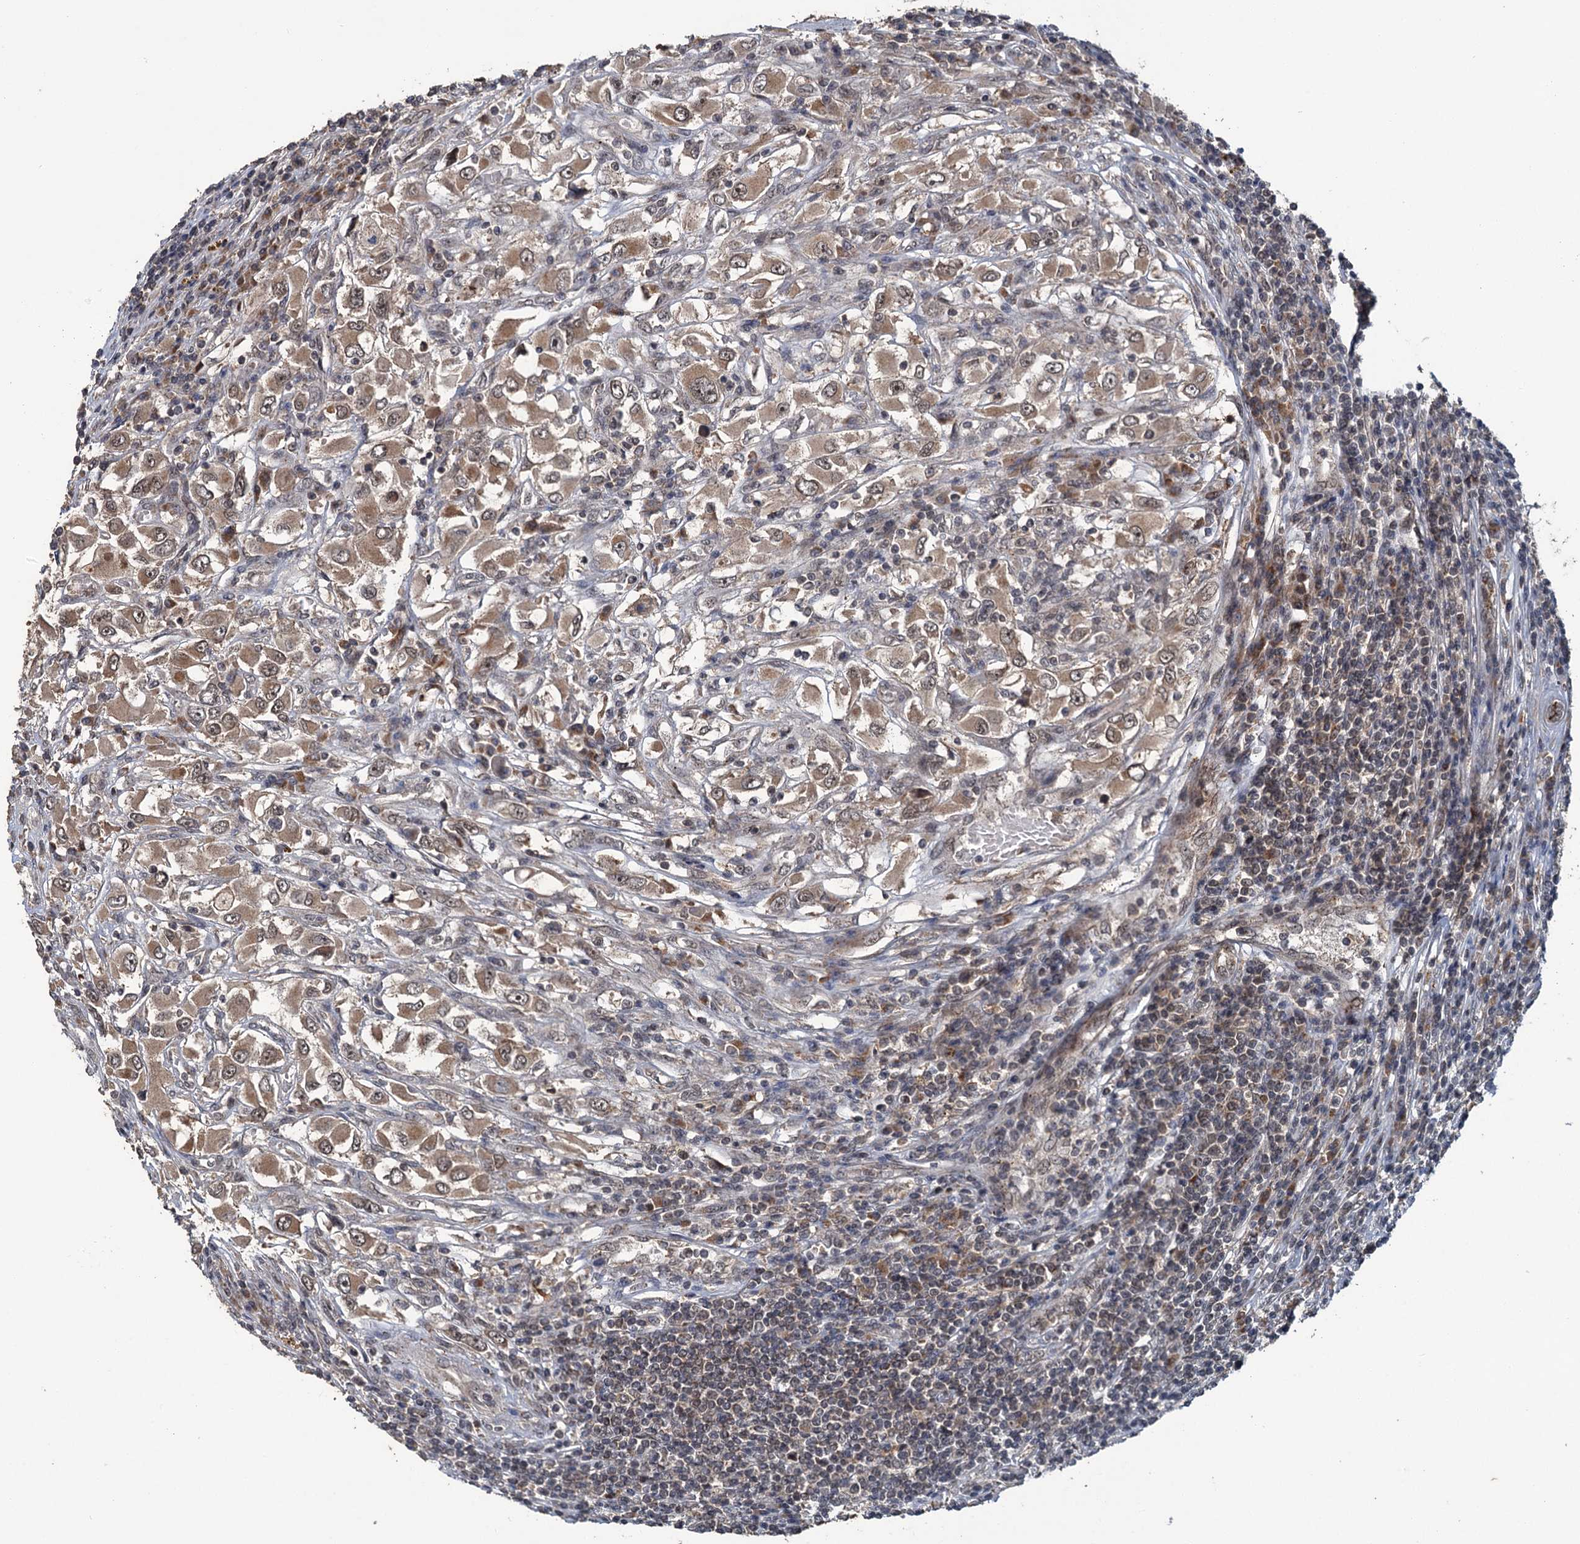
{"staining": {"intensity": "moderate", "quantity": ">75%", "location": "cytoplasmic/membranous,nuclear"}, "tissue": "renal cancer", "cell_type": "Tumor cells", "image_type": "cancer", "snomed": [{"axis": "morphology", "description": "Adenocarcinoma, NOS"}, {"axis": "topography", "description": "Kidney"}], "caption": "DAB immunohistochemical staining of human renal cancer displays moderate cytoplasmic/membranous and nuclear protein staining in approximately >75% of tumor cells.", "gene": "KANSL2", "patient": {"sex": "female", "age": 52}}